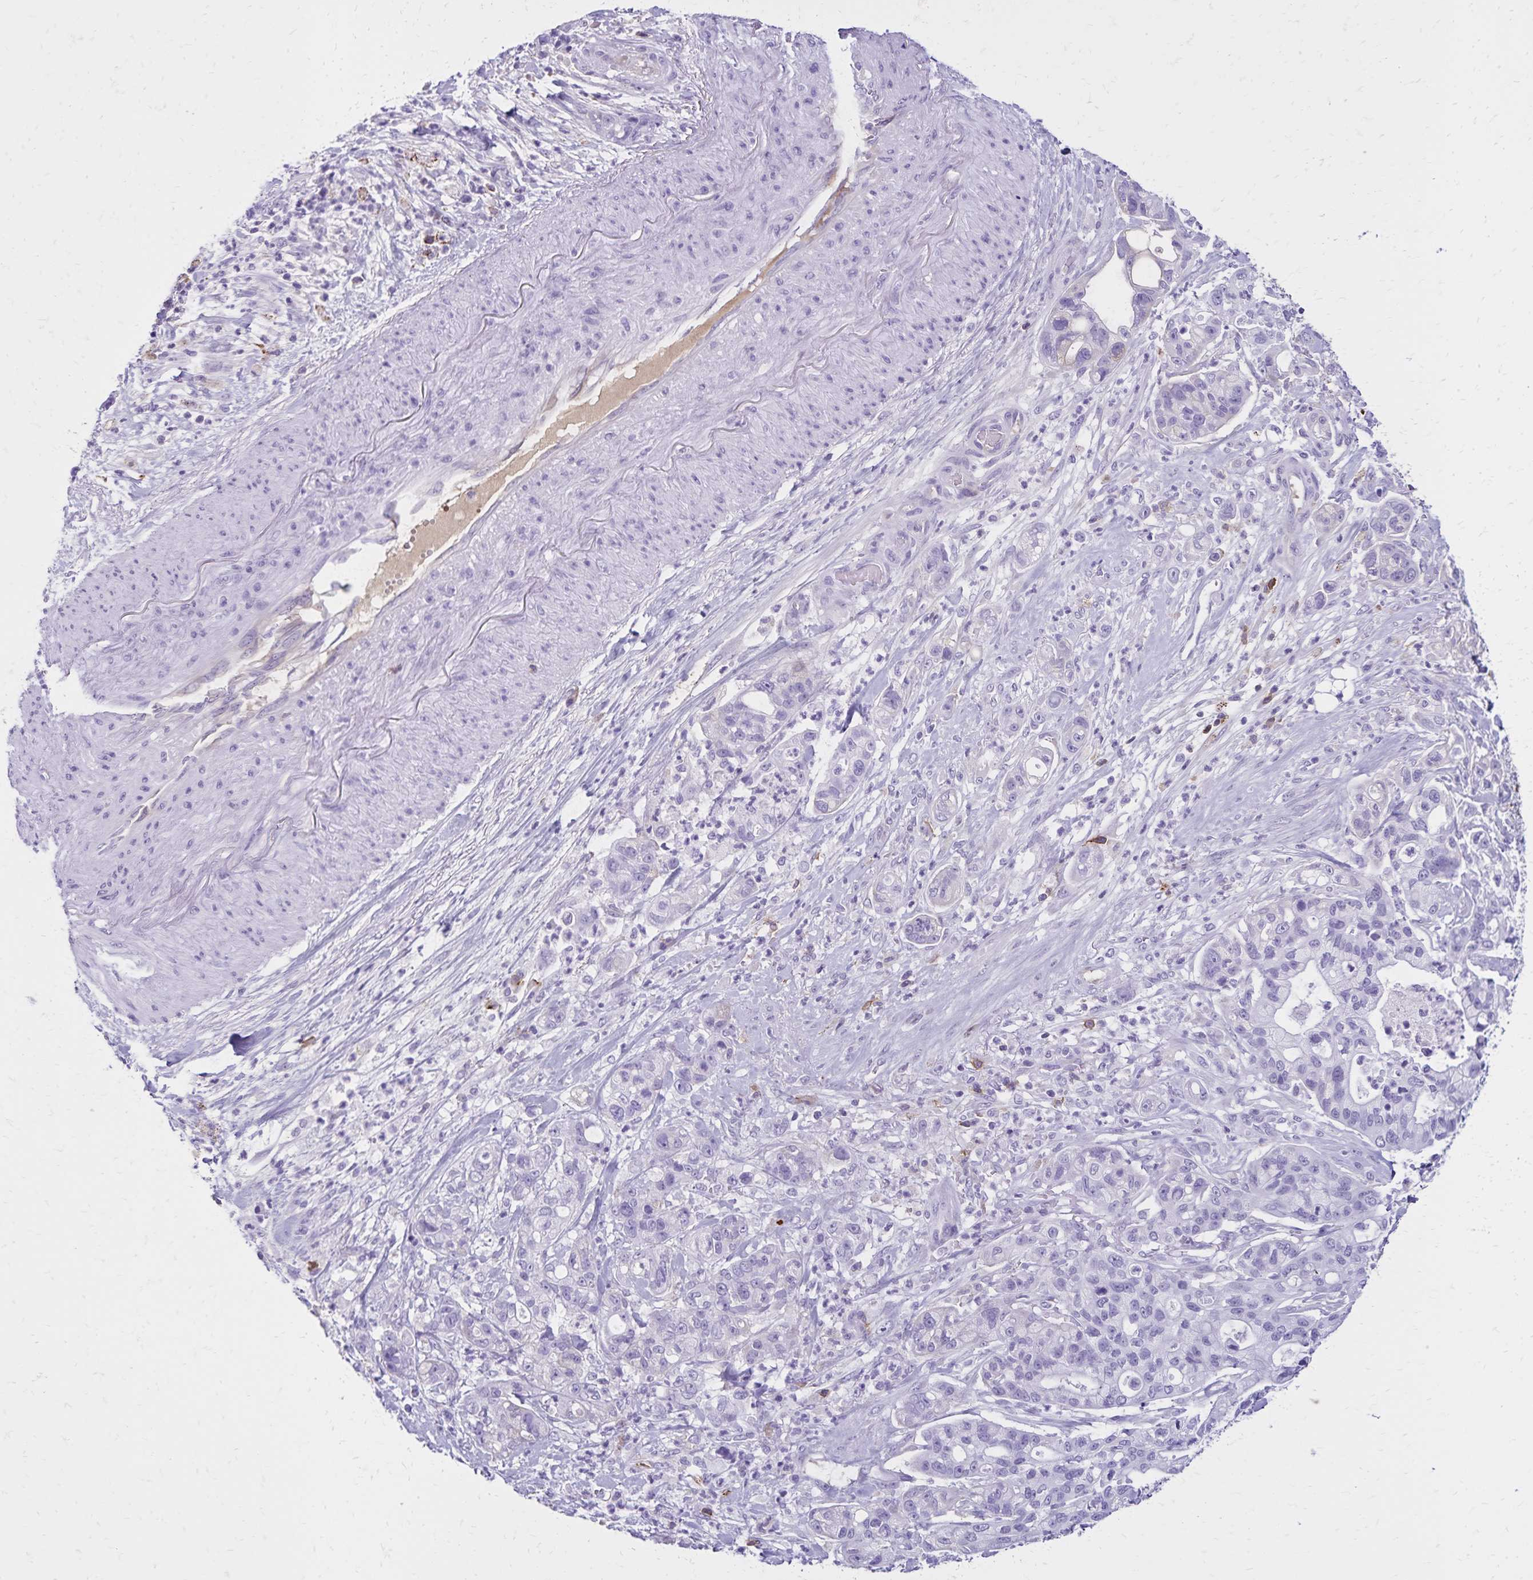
{"staining": {"intensity": "negative", "quantity": "none", "location": "none"}, "tissue": "pancreatic cancer", "cell_type": "Tumor cells", "image_type": "cancer", "snomed": [{"axis": "morphology", "description": "Adenocarcinoma, NOS"}, {"axis": "topography", "description": "Pancreas"}], "caption": "High power microscopy photomicrograph of an immunohistochemistry (IHC) image of pancreatic cancer (adenocarcinoma), revealing no significant positivity in tumor cells.", "gene": "CD27", "patient": {"sex": "female", "age": 69}}